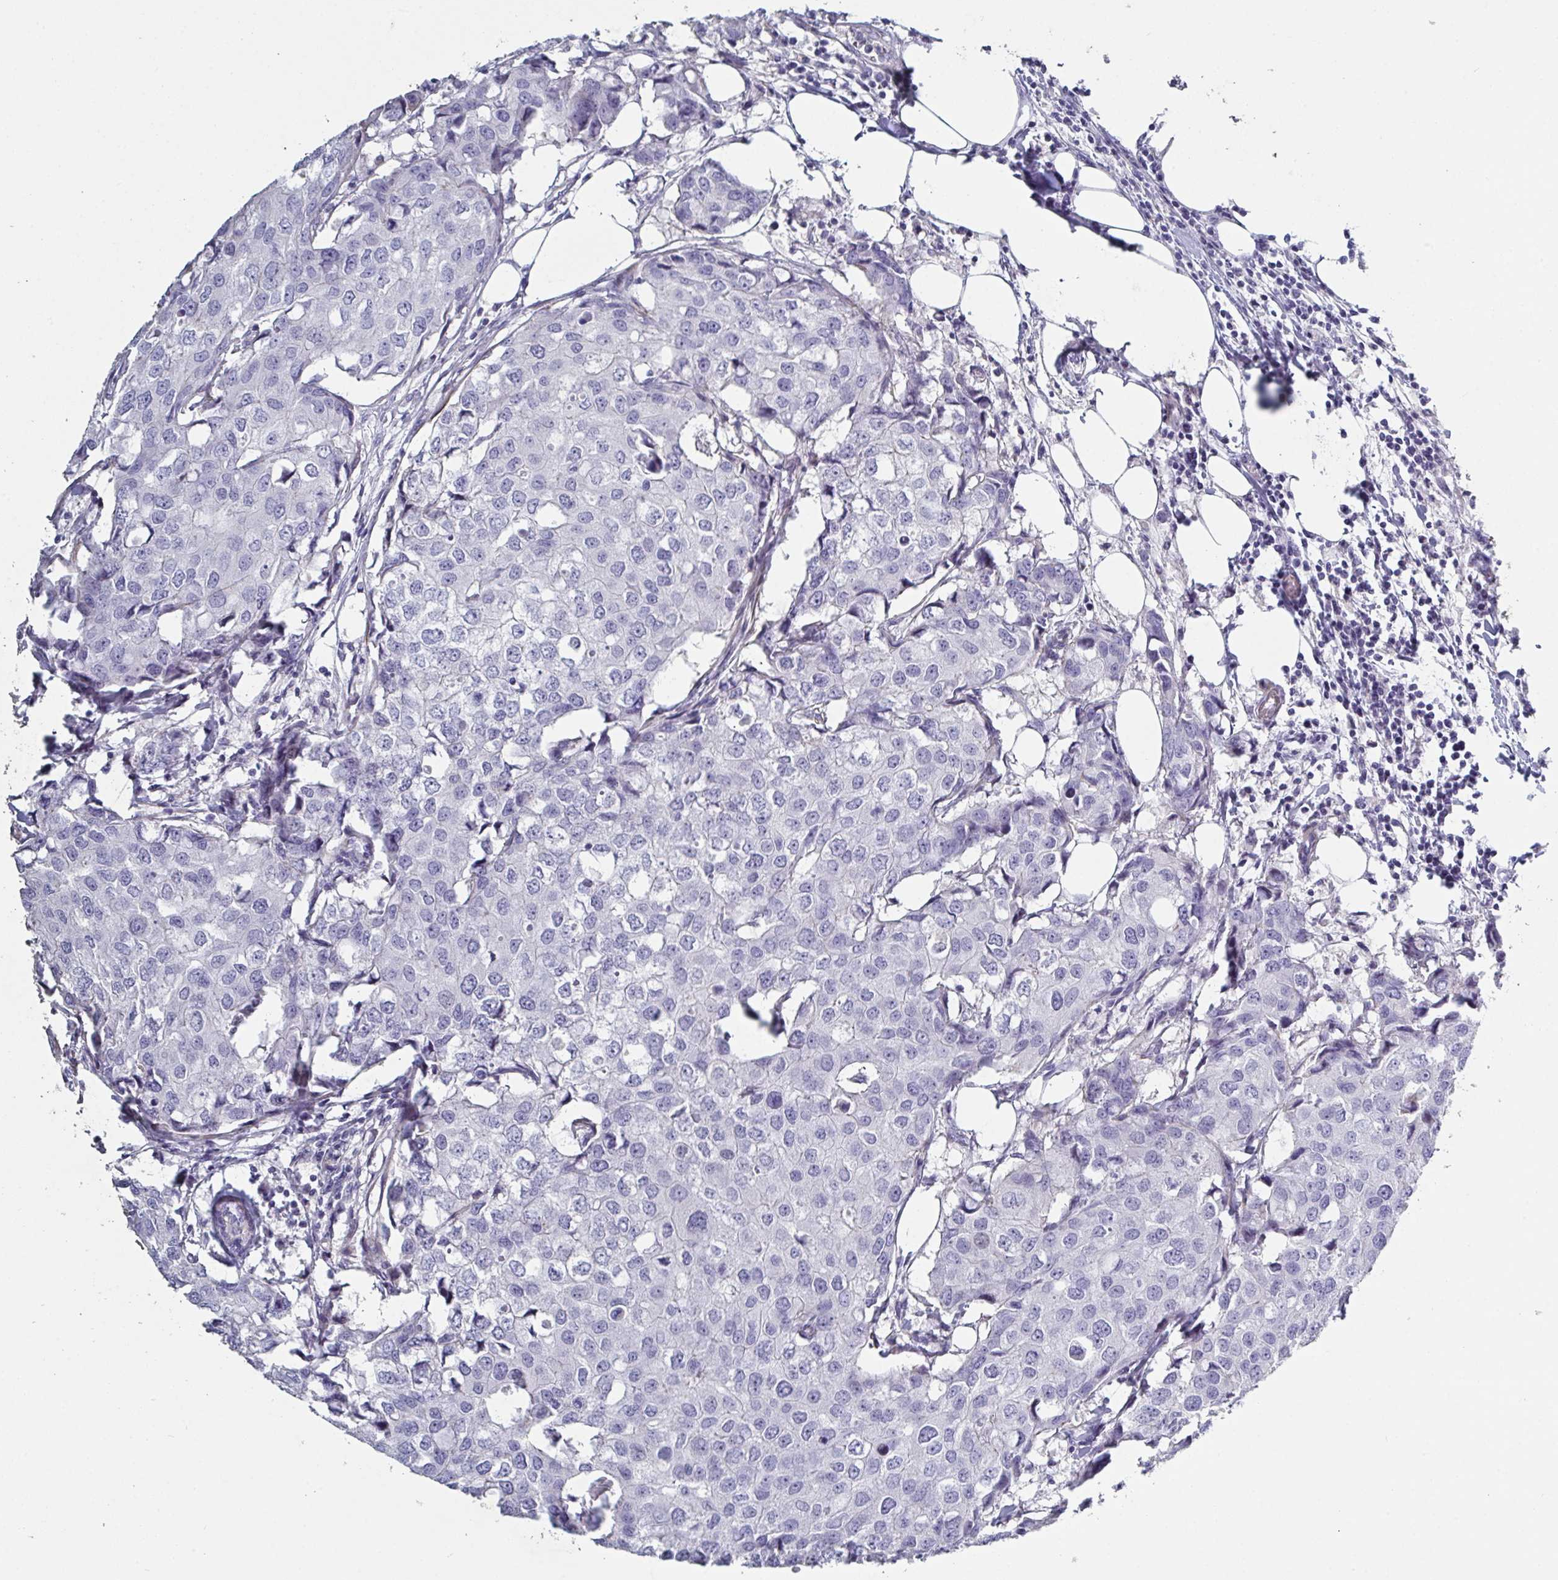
{"staining": {"intensity": "negative", "quantity": "none", "location": "none"}, "tissue": "breast cancer", "cell_type": "Tumor cells", "image_type": "cancer", "snomed": [{"axis": "morphology", "description": "Duct carcinoma"}, {"axis": "topography", "description": "Breast"}], "caption": "Tumor cells show no significant protein expression in breast infiltrating ductal carcinoma.", "gene": "OR5P3", "patient": {"sex": "female", "age": 27}}